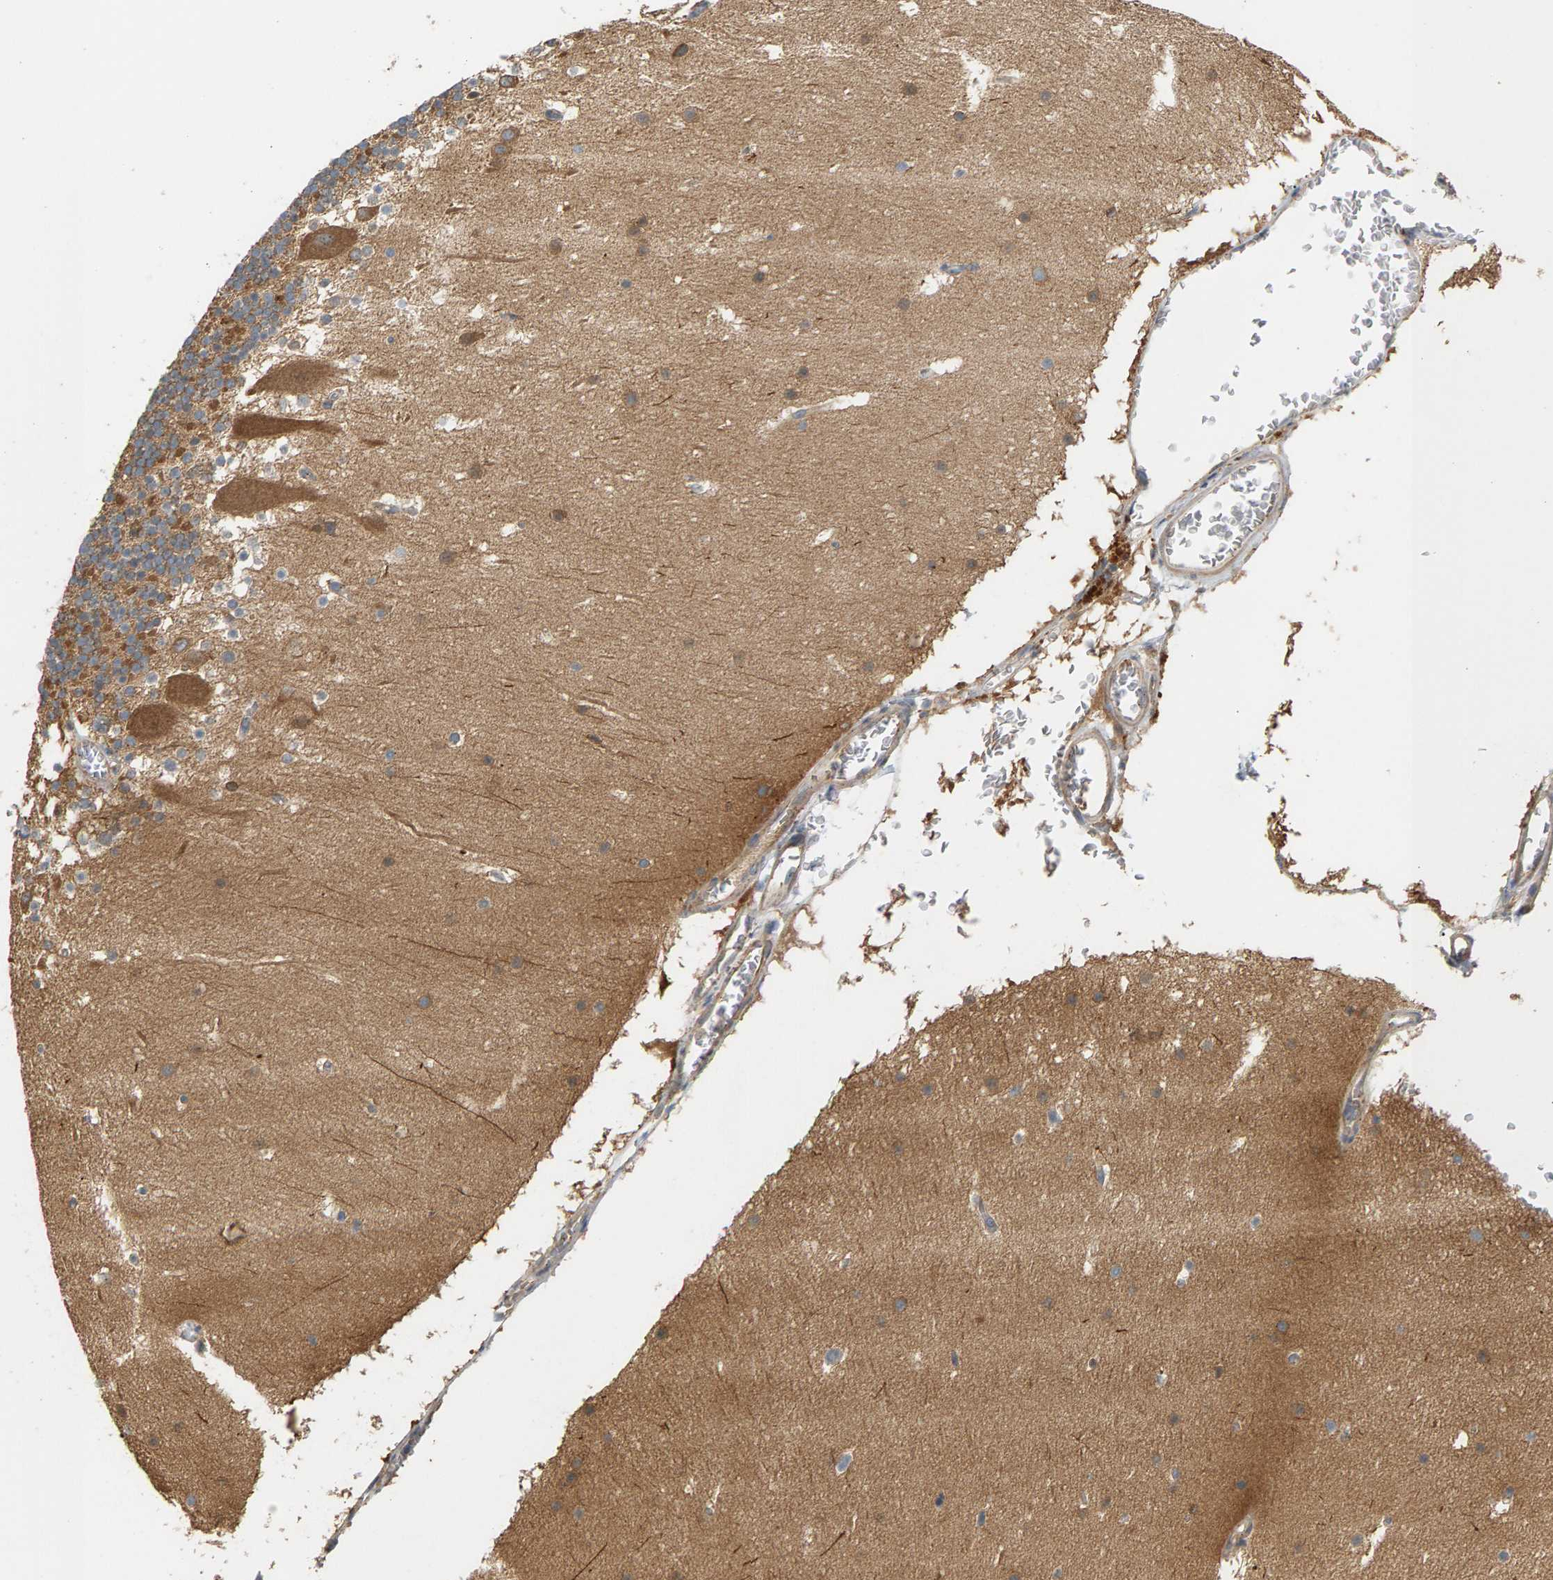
{"staining": {"intensity": "moderate", "quantity": ">75%", "location": "cytoplasmic/membranous"}, "tissue": "cerebellum", "cell_type": "Cells in granular layer", "image_type": "normal", "snomed": [{"axis": "morphology", "description": "Normal tissue, NOS"}, {"axis": "topography", "description": "Cerebellum"}], "caption": "Brown immunohistochemical staining in benign cerebellum shows moderate cytoplasmic/membranous expression in about >75% of cells in granular layer. The staining was performed using DAB, with brown indicating positive protein expression. Nuclei are stained blue with hematoxylin.", "gene": "MAP2K5", "patient": {"sex": "male", "age": 45}}